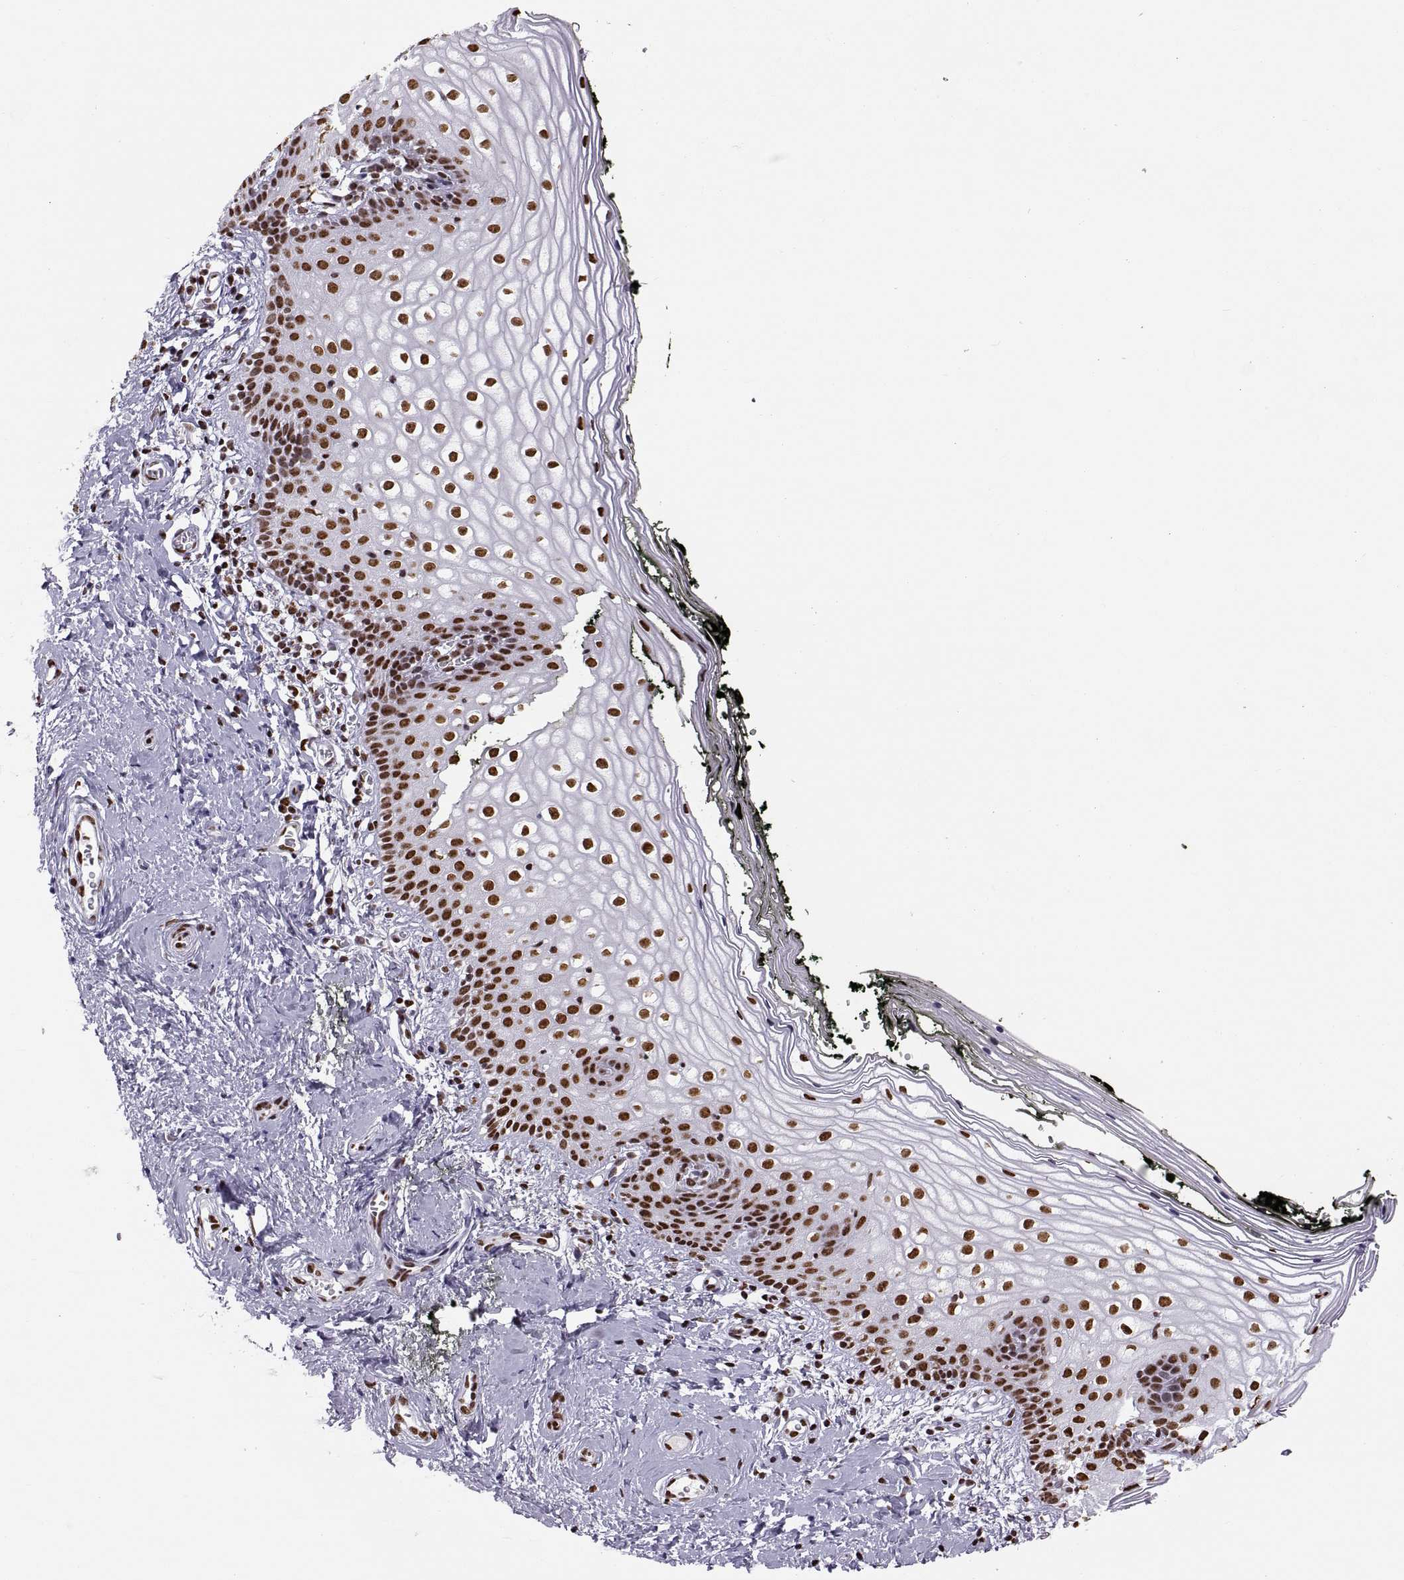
{"staining": {"intensity": "strong", "quantity": ">75%", "location": "nuclear"}, "tissue": "vagina", "cell_type": "Squamous epithelial cells", "image_type": "normal", "snomed": [{"axis": "morphology", "description": "Normal tissue, NOS"}, {"axis": "topography", "description": "Vagina"}], "caption": "Strong nuclear expression is seen in about >75% of squamous epithelial cells in benign vagina. (DAB IHC, brown staining for protein, blue staining for nuclei).", "gene": "SNAI1", "patient": {"sex": "female", "age": 47}}